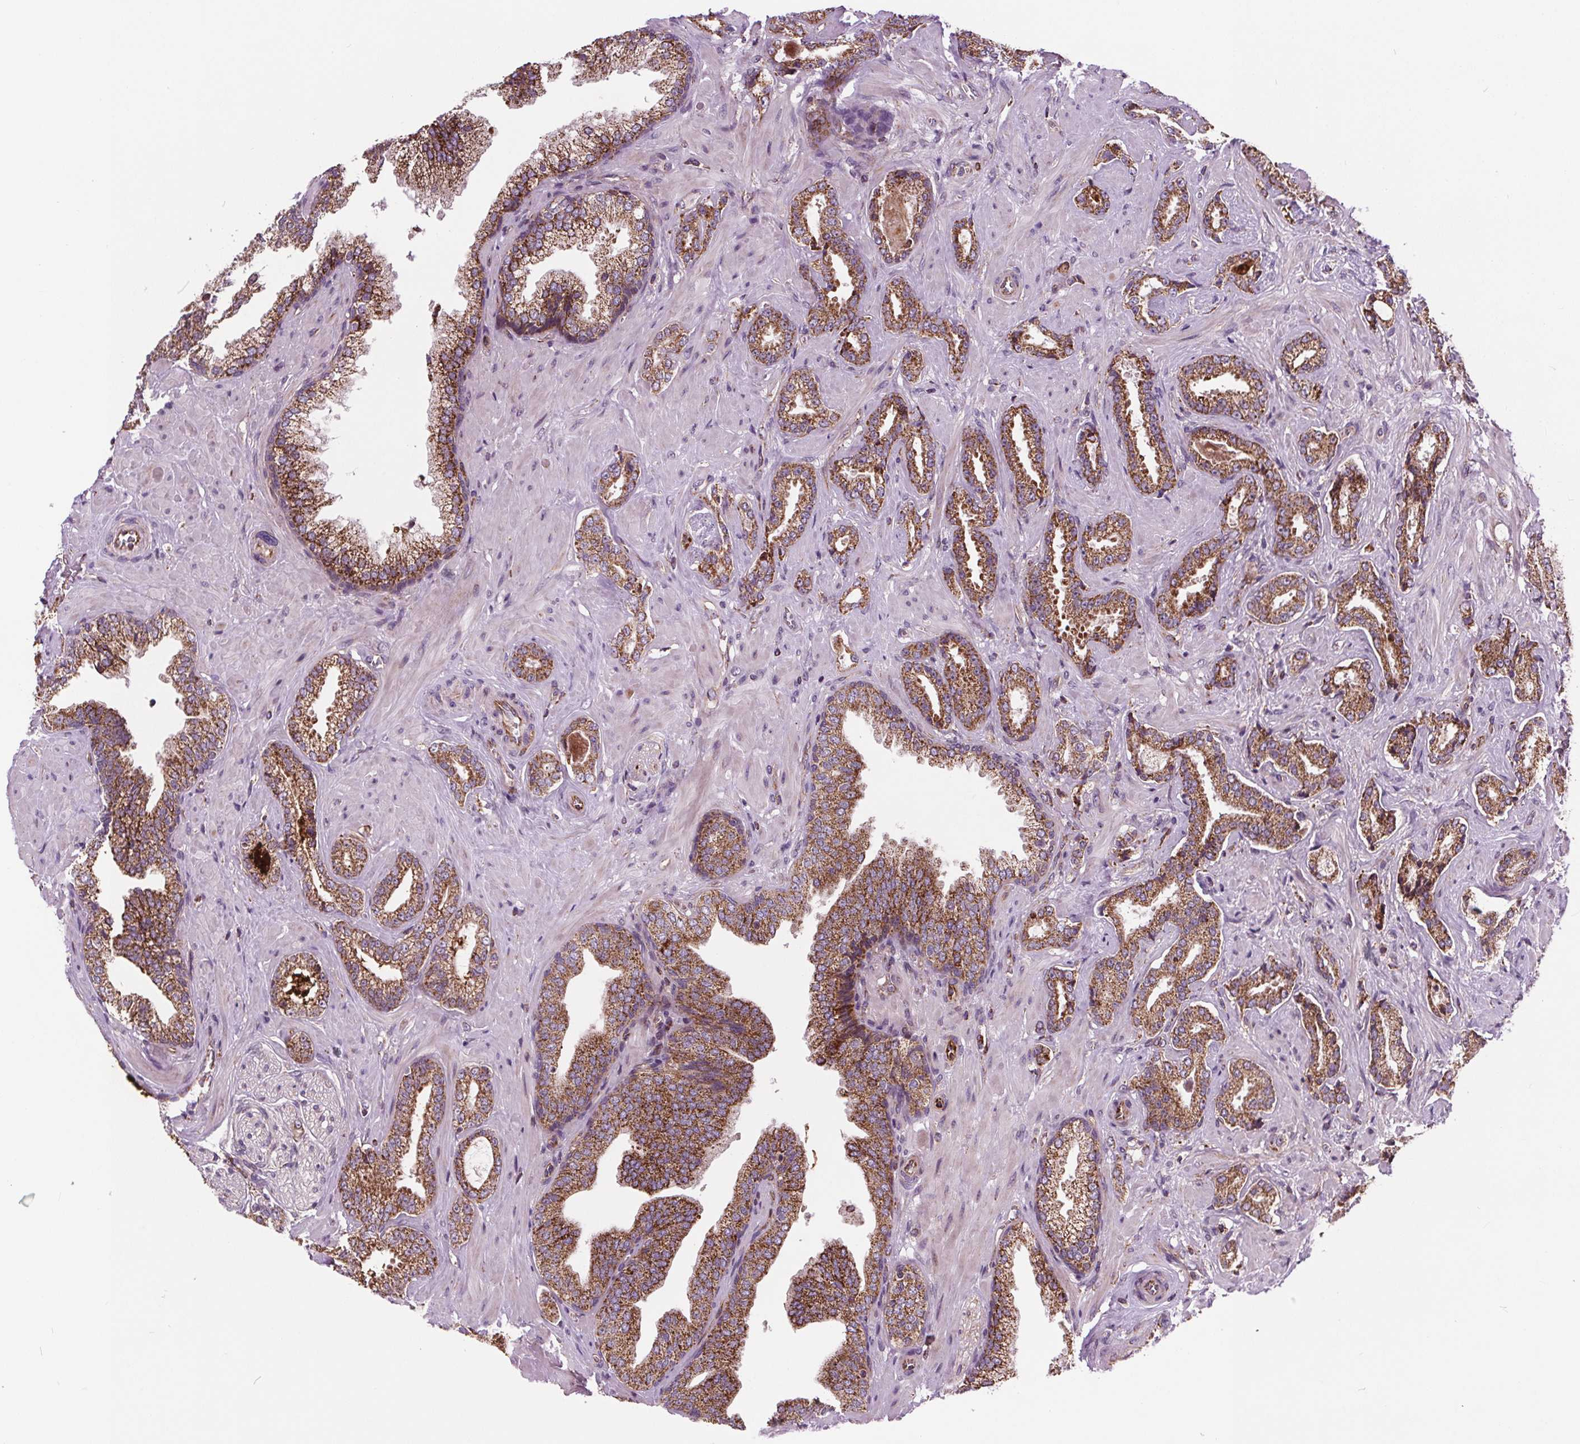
{"staining": {"intensity": "strong", "quantity": ">75%", "location": "cytoplasmic/membranous"}, "tissue": "prostate cancer", "cell_type": "Tumor cells", "image_type": "cancer", "snomed": [{"axis": "morphology", "description": "Adenocarcinoma, Low grade"}, {"axis": "topography", "description": "Prostate"}], "caption": "A brown stain shows strong cytoplasmic/membranous positivity of a protein in prostate cancer tumor cells. (Stains: DAB (3,3'-diaminobenzidine) in brown, nuclei in blue, Microscopy: brightfield microscopy at high magnification).", "gene": "GOLT1B", "patient": {"sex": "male", "age": 61}}